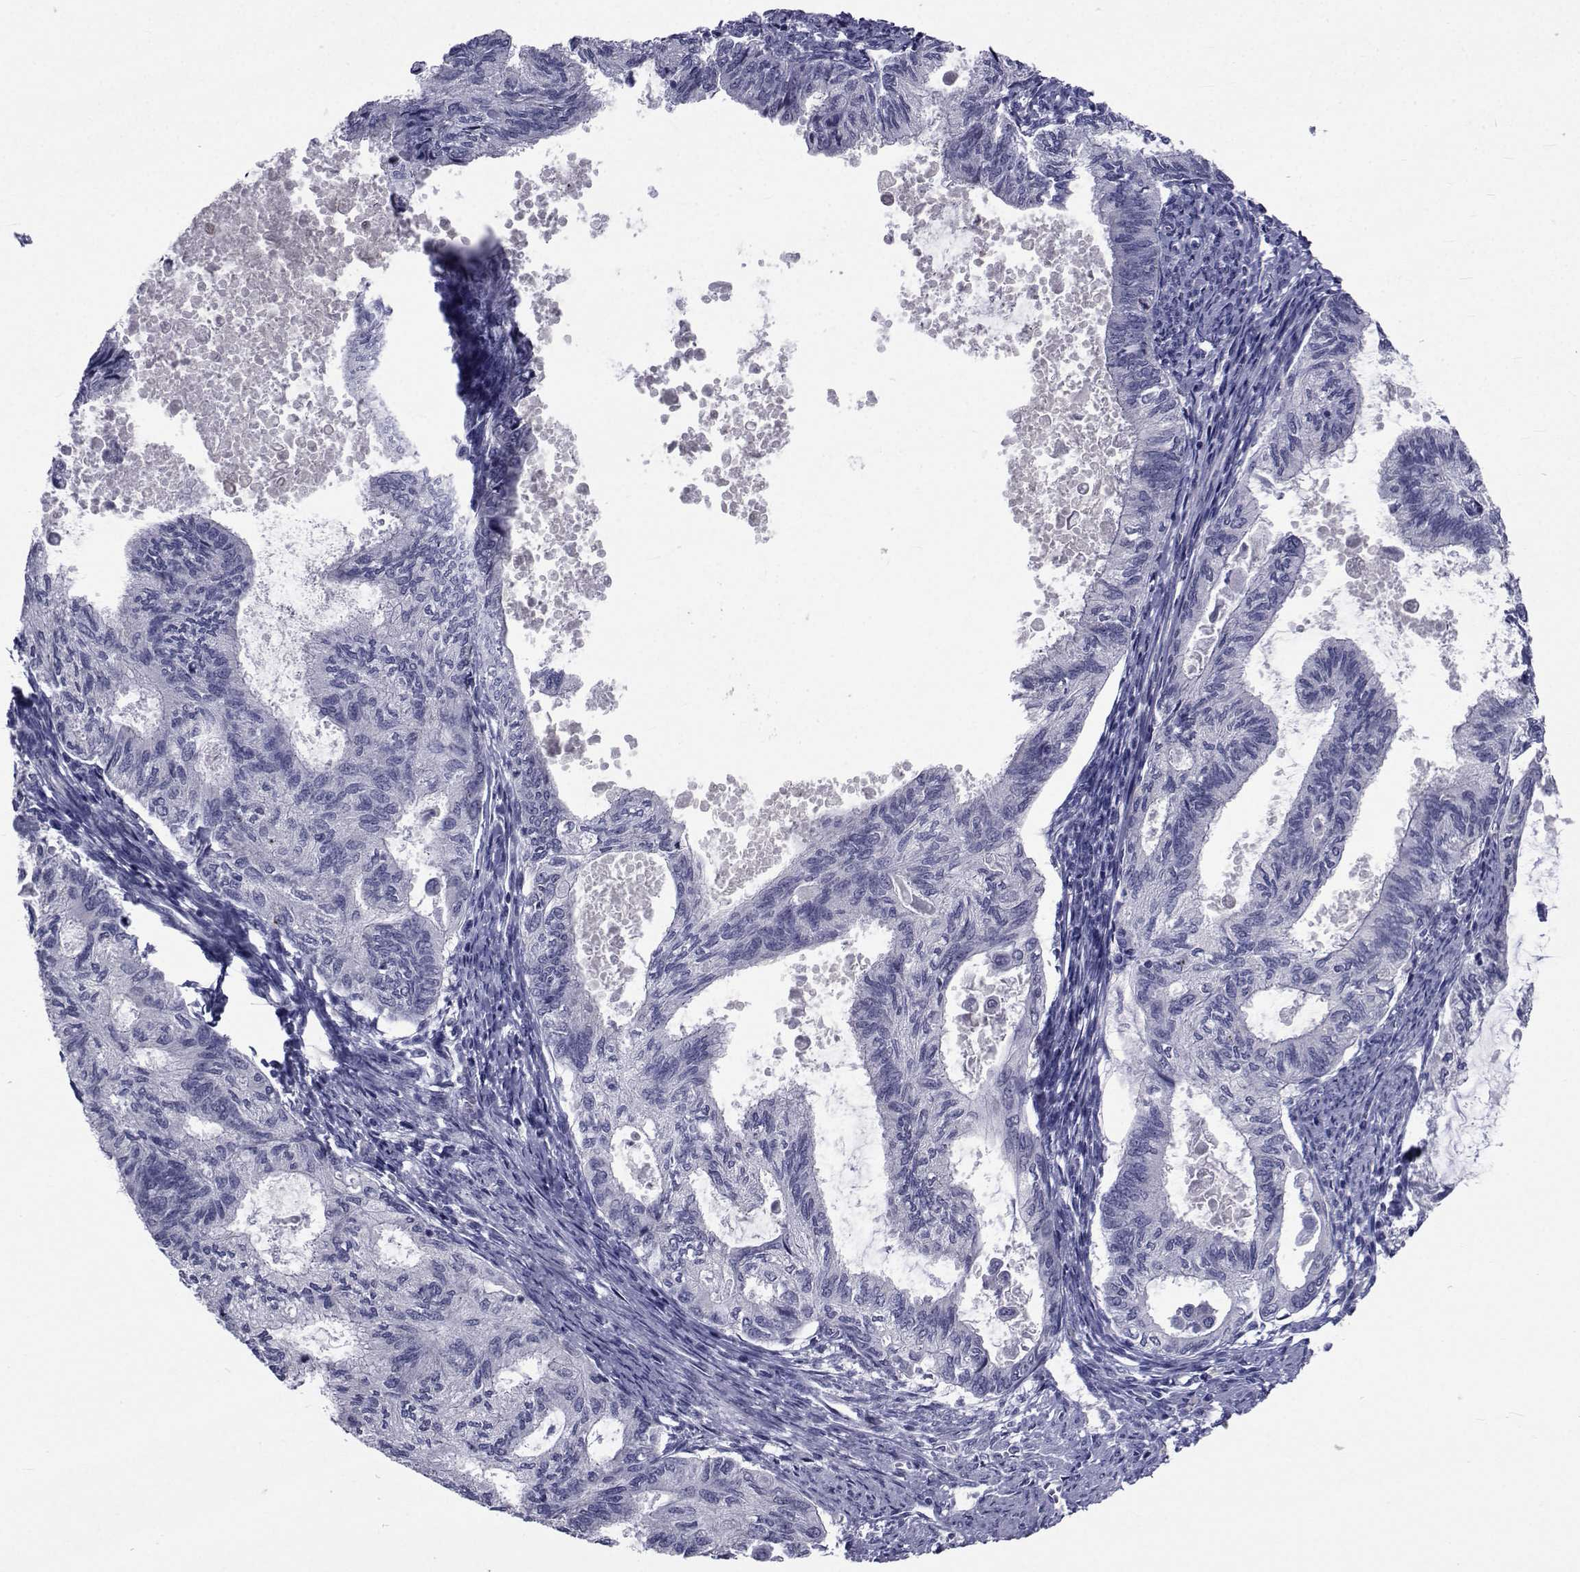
{"staining": {"intensity": "negative", "quantity": "none", "location": "none"}, "tissue": "endometrial cancer", "cell_type": "Tumor cells", "image_type": "cancer", "snomed": [{"axis": "morphology", "description": "Adenocarcinoma, NOS"}, {"axis": "topography", "description": "Endometrium"}], "caption": "Image shows no significant protein positivity in tumor cells of endometrial cancer (adenocarcinoma). The staining was performed using DAB to visualize the protein expression in brown, while the nuclei were stained in blue with hematoxylin (Magnification: 20x).", "gene": "SEMA5B", "patient": {"sex": "female", "age": 86}}